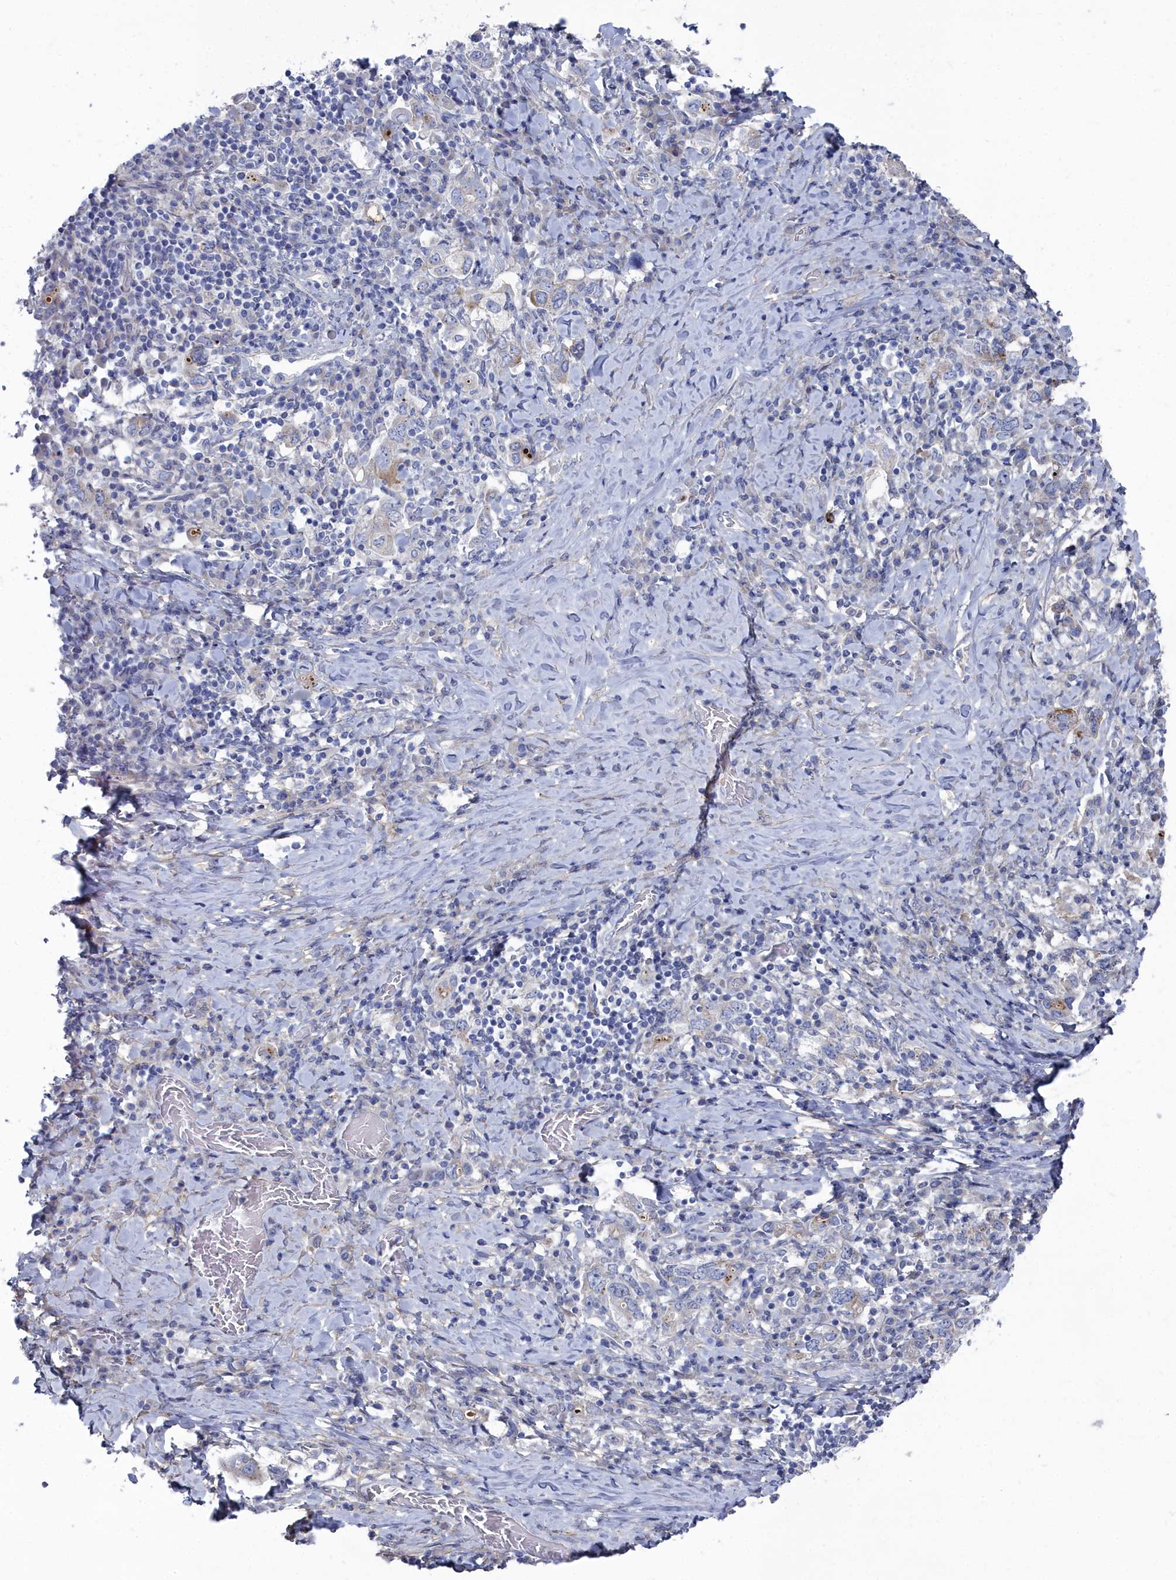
{"staining": {"intensity": "moderate", "quantity": "<25%", "location": "cytoplasmic/membranous"}, "tissue": "stomach cancer", "cell_type": "Tumor cells", "image_type": "cancer", "snomed": [{"axis": "morphology", "description": "Adenocarcinoma, NOS"}, {"axis": "topography", "description": "Stomach, upper"}, {"axis": "topography", "description": "Stomach"}], "caption": "DAB (3,3'-diaminobenzidine) immunohistochemical staining of adenocarcinoma (stomach) shows moderate cytoplasmic/membranous protein expression in about <25% of tumor cells. (DAB (3,3'-diaminobenzidine) = brown stain, brightfield microscopy at high magnification).", "gene": "SHISAL2A", "patient": {"sex": "male", "age": 62}}